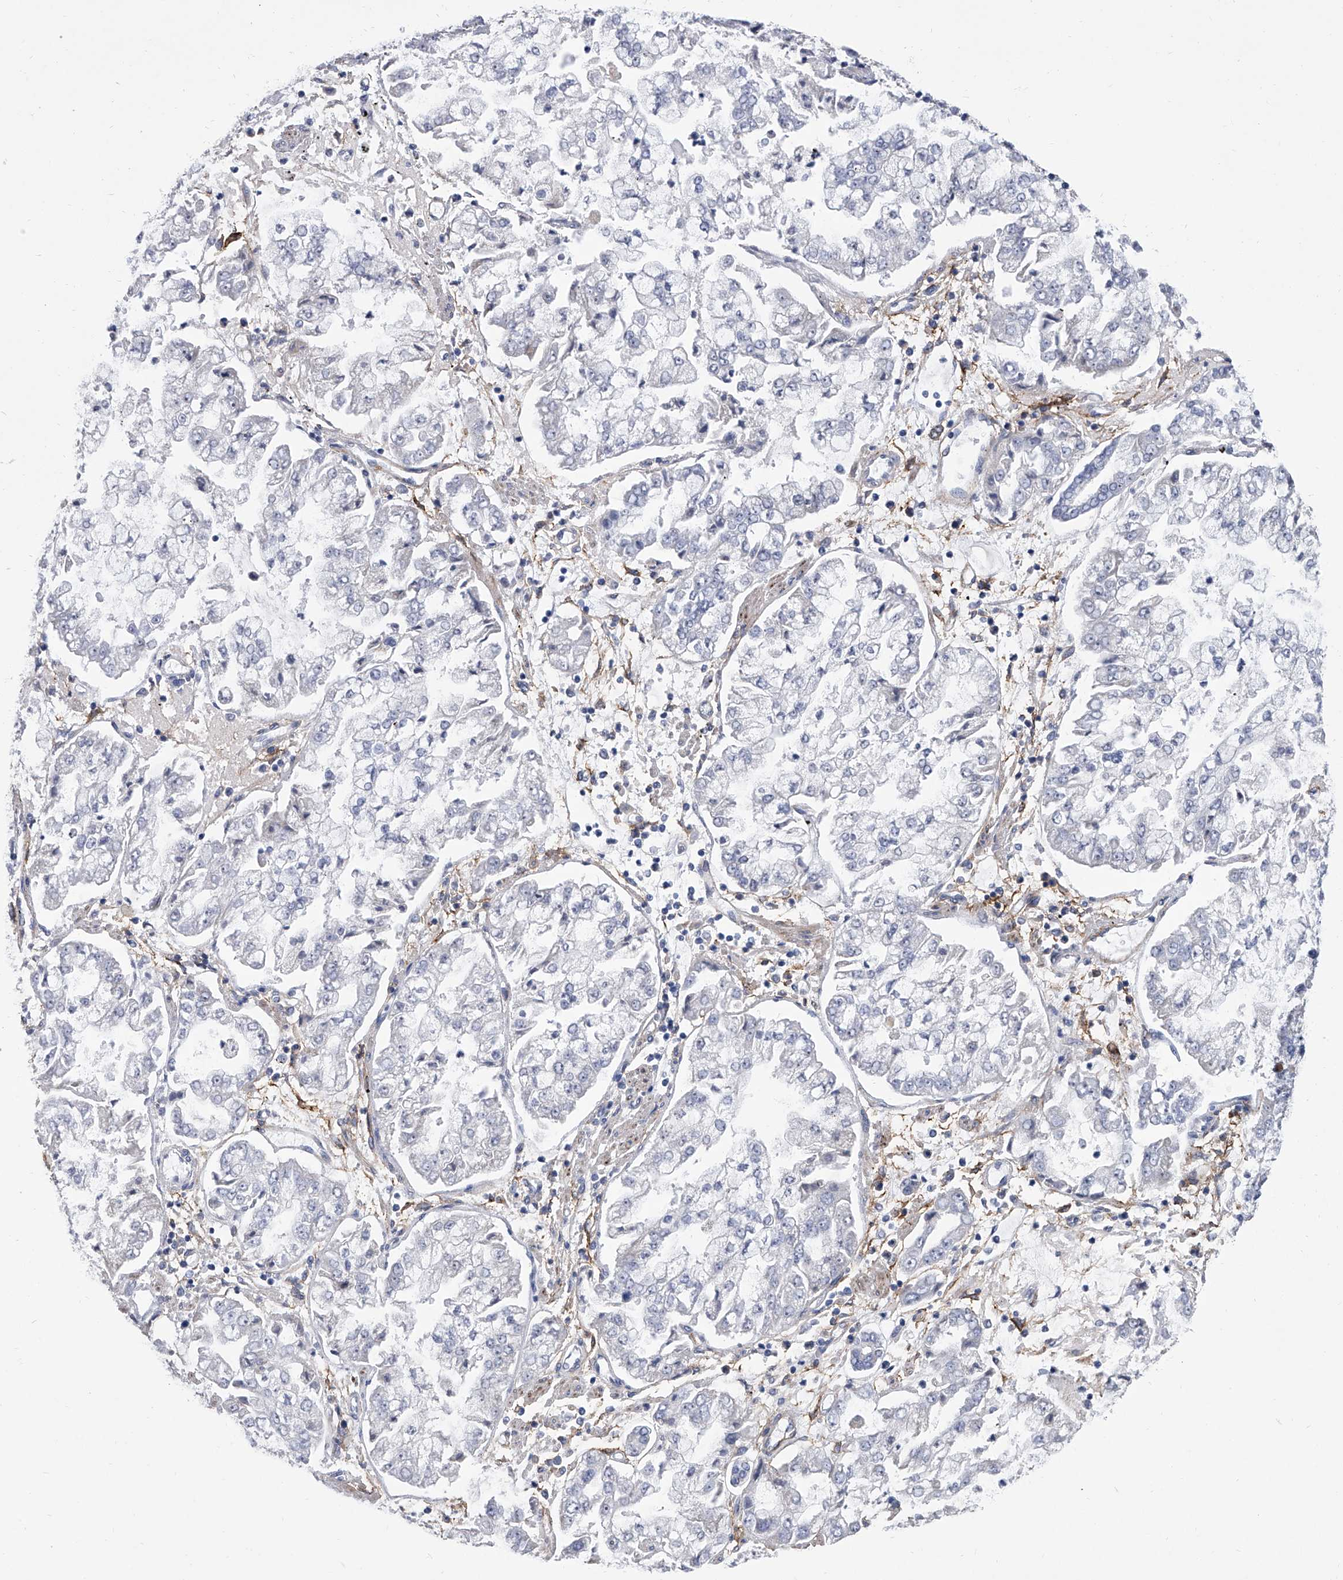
{"staining": {"intensity": "negative", "quantity": "none", "location": "none"}, "tissue": "stomach cancer", "cell_type": "Tumor cells", "image_type": "cancer", "snomed": [{"axis": "morphology", "description": "Adenocarcinoma, NOS"}, {"axis": "topography", "description": "Stomach"}], "caption": "Immunohistochemistry photomicrograph of human adenocarcinoma (stomach) stained for a protein (brown), which exhibits no positivity in tumor cells.", "gene": "ALG14", "patient": {"sex": "male", "age": 76}}